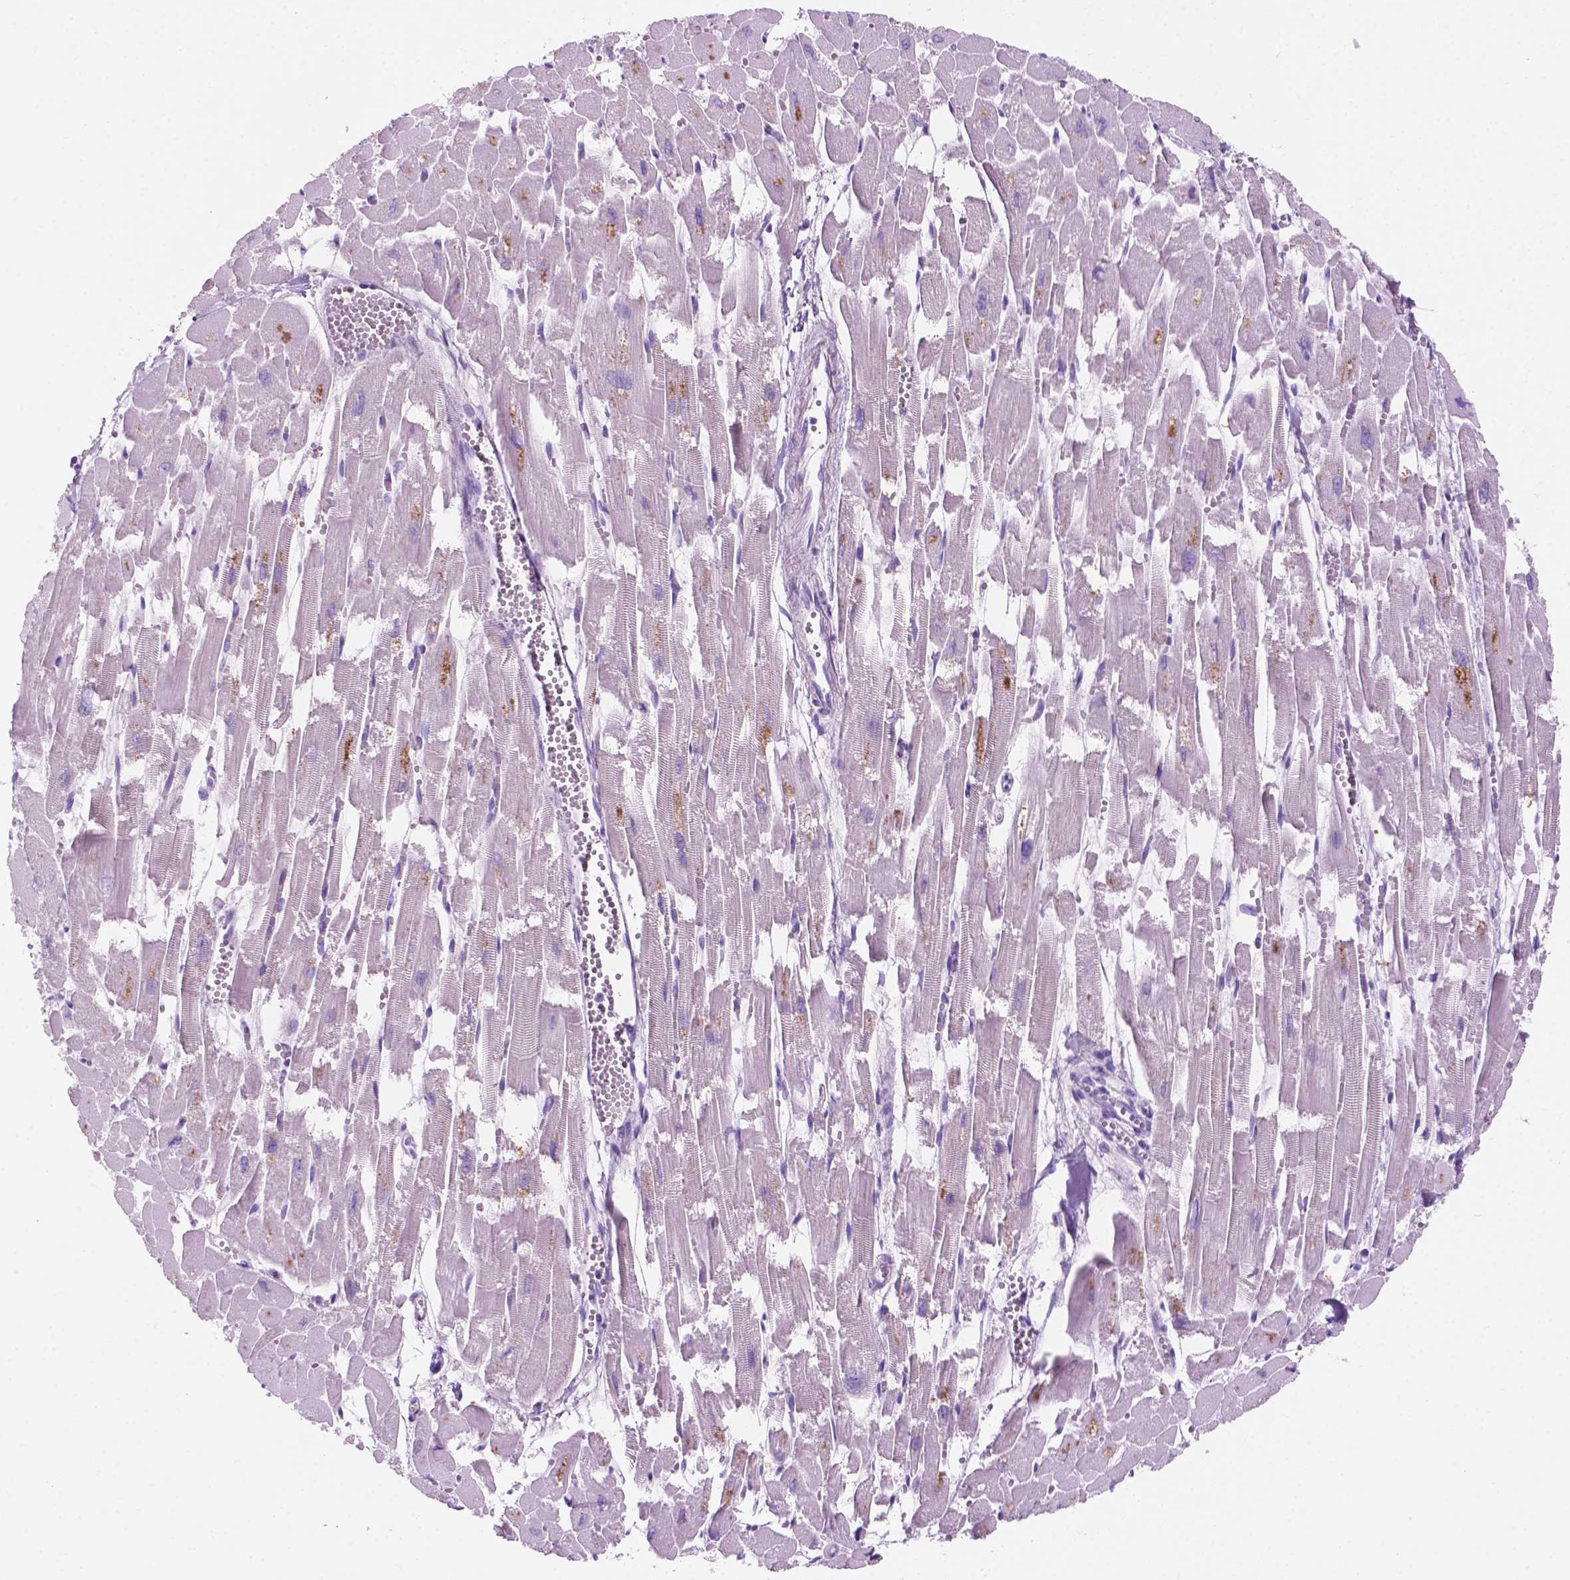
{"staining": {"intensity": "moderate", "quantity": "<25%", "location": "cytoplasmic/membranous"}, "tissue": "heart muscle", "cell_type": "Cardiomyocytes", "image_type": "normal", "snomed": [{"axis": "morphology", "description": "Normal tissue, NOS"}, {"axis": "topography", "description": "Heart"}], "caption": "A high-resolution histopathology image shows IHC staining of unremarkable heart muscle, which exhibits moderate cytoplasmic/membranous expression in approximately <25% of cardiomyocytes. Ihc stains the protein in brown and the nuclei are stained blue.", "gene": "POU4F1", "patient": {"sex": "female", "age": 52}}